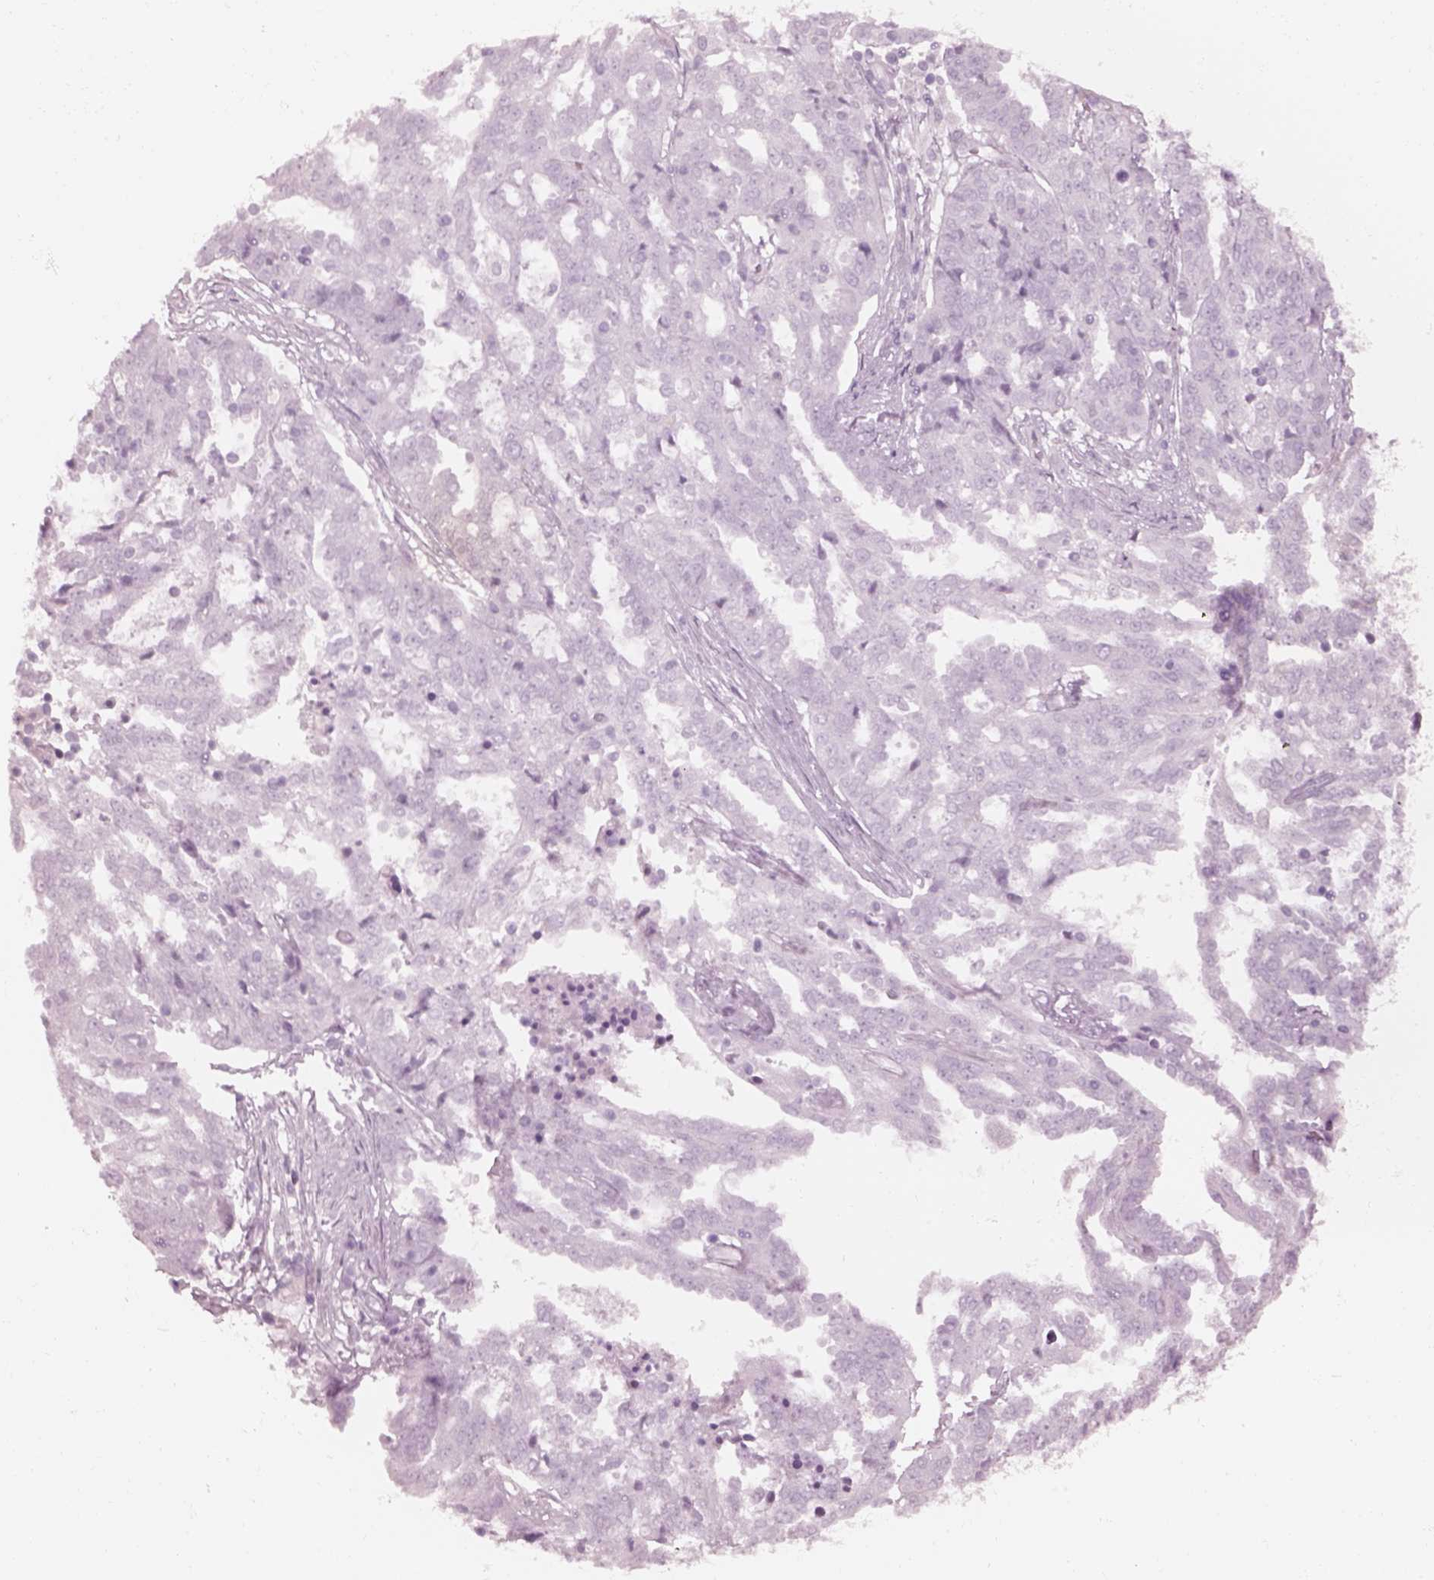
{"staining": {"intensity": "negative", "quantity": "none", "location": "none"}, "tissue": "ovarian cancer", "cell_type": "Tumor cells", "image_type": "cancer", "snomed": [{"axis": "morphology", "description": "Cystadenocarcinoma, serous, NOS"}, {"axis": "topography", "description": "Ovary"}], "caption": "There is no significant positivity in tumor cells of ovarian cancer (serous cystadenocarcinoma).", "gene": "KRTAP24-1", "patient": {"sex": "female", "age": 67}}